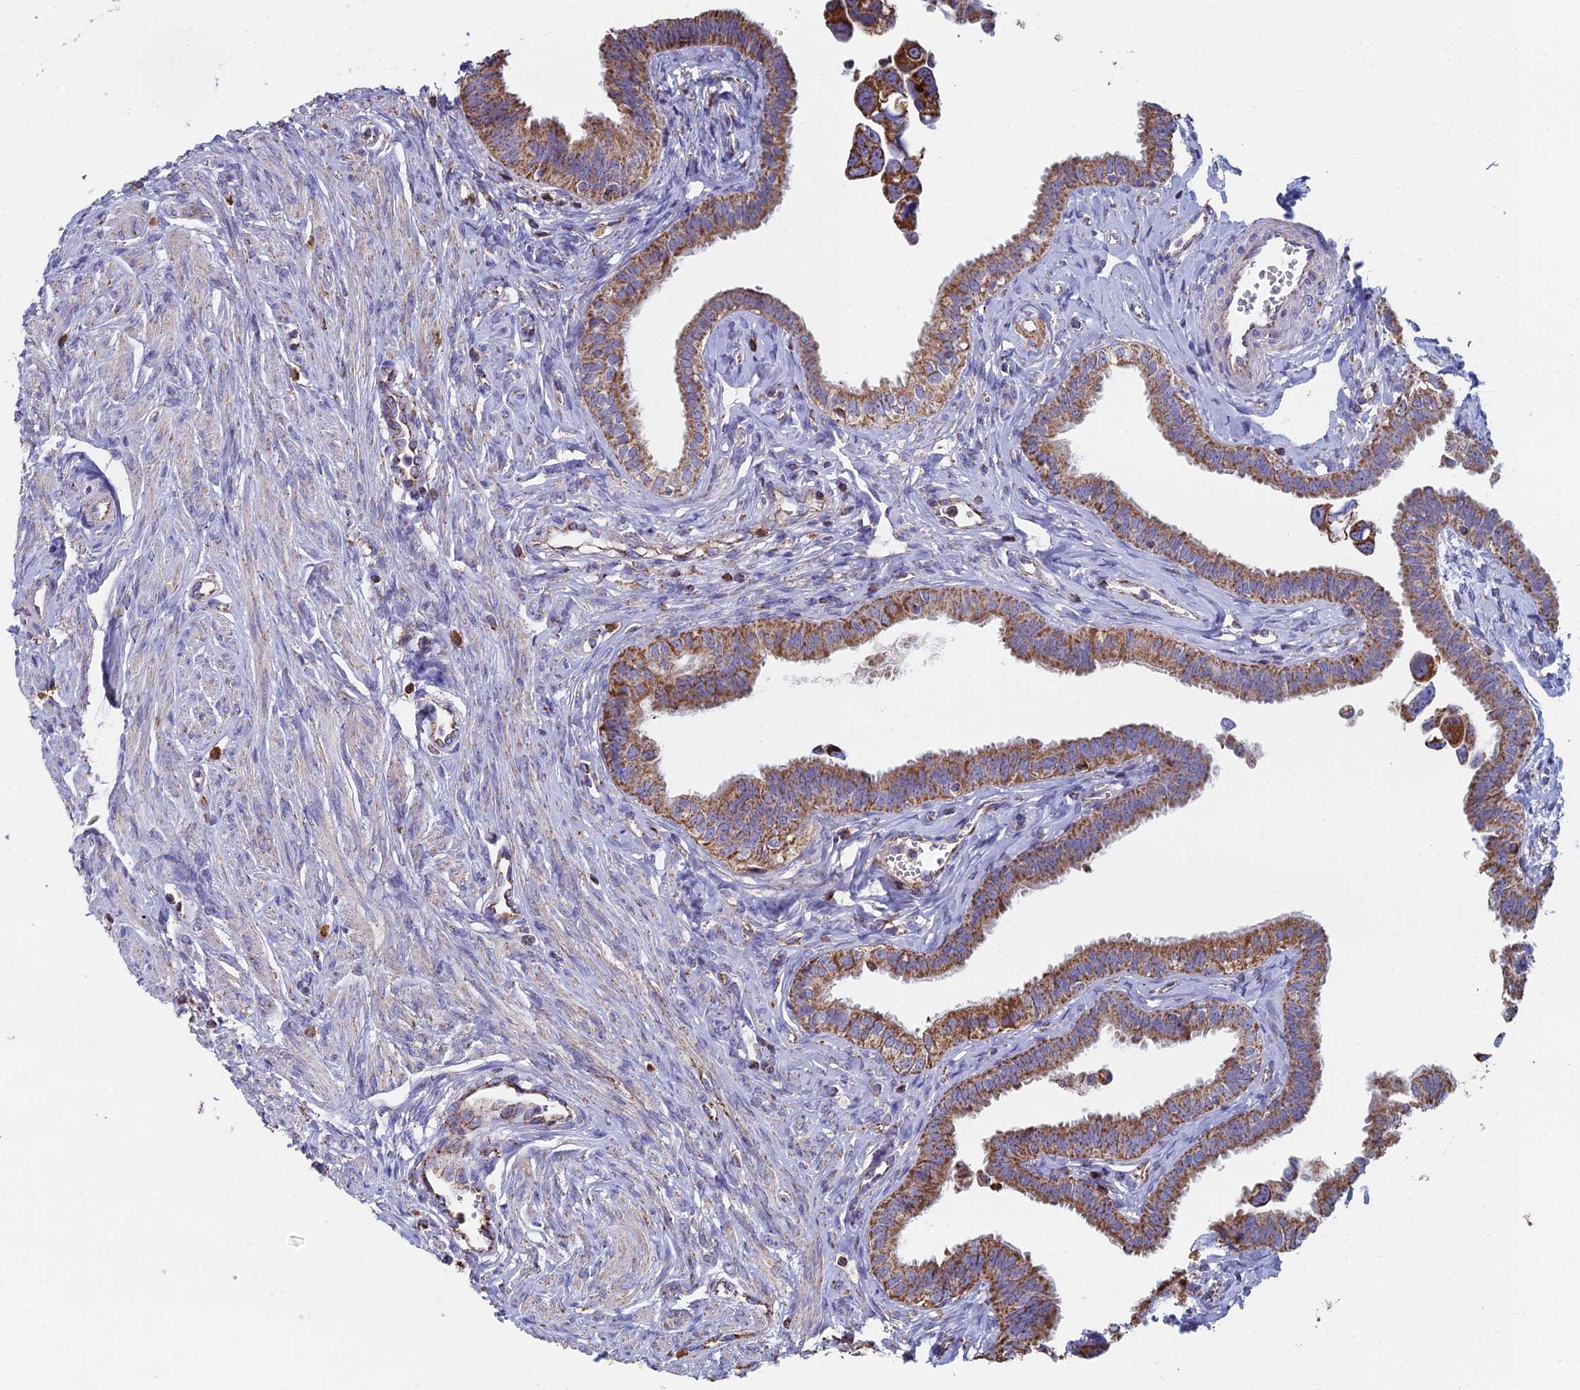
{"staining": {"intensity": "moderate", "quantity": ">75%", "location": "cytoplasmic/membranous"}, "tissue": "fallopian tube", "cell_type": "Glandular cells", "image_type": "normal", "snomed": [{"axis": "morphology", "description": "Normal tissue, NOS"}, {"axis": "morphology", "description": "Carcinoma, NOS"}, {"axis": "topography", "description": "Fallopian tube"}, {"axis": "topography", "description": "Ovary"}], "caption": "A brown stain shows moderate cytoplasmic/membranous expression of a protein in glandular cells of unremarkable human fallopian tube.", "gene": "SPOCK2", "patient": {"sex": "female", "age": 59}}